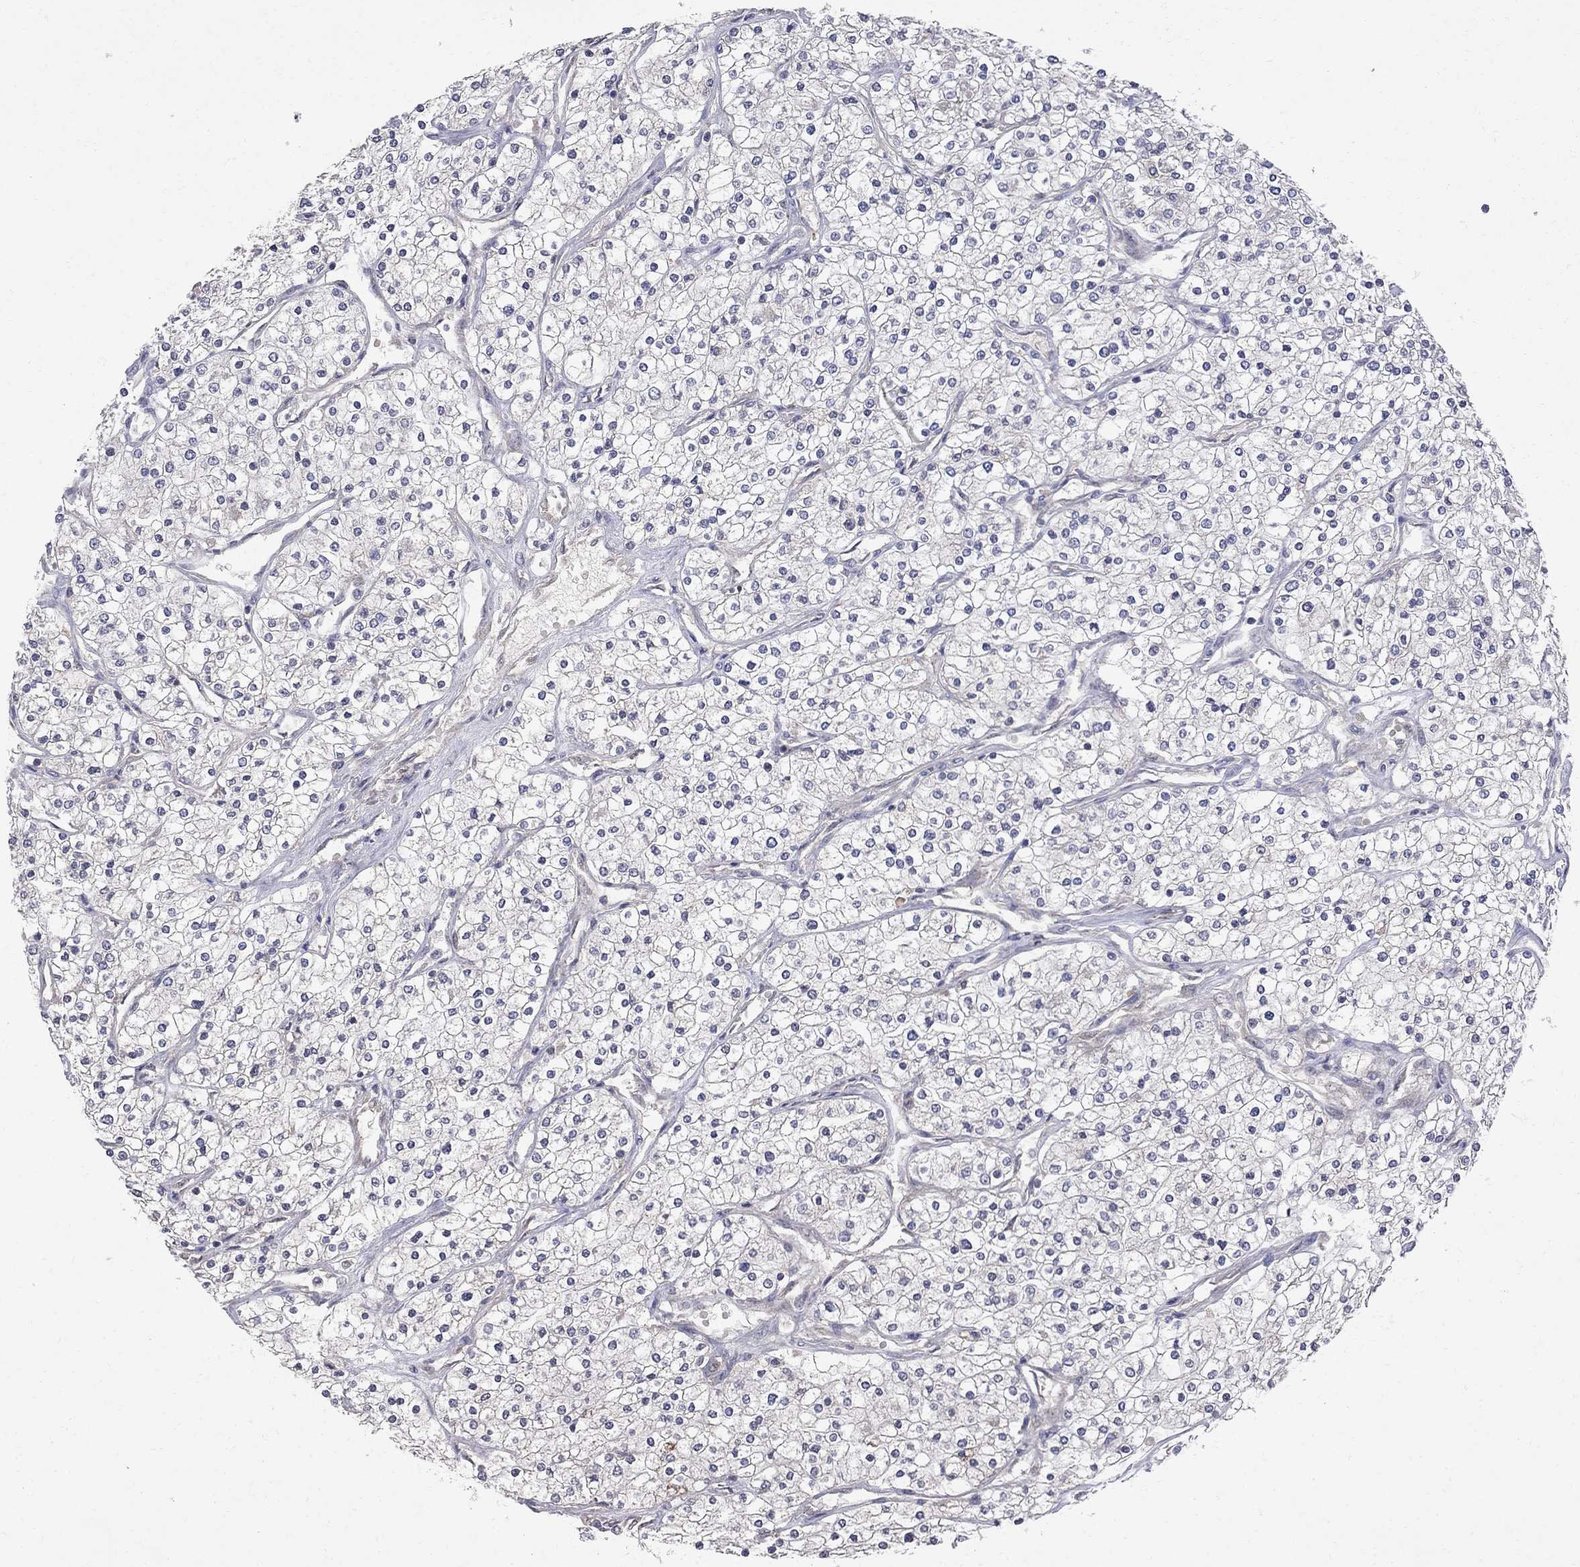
{"staining": {"intensity": "negative", "quantity": "none", "location": "none"}, "tissue": "renal cancer", "cell_type": "Tumor cells", "image_type": "cancer", "snomed": [{"axis": "morphology", "description": "Adenocarcinoma, NOS"}, {"axis": "topography", "description": "Kidney"}], "caption": "An image of renal cancer stained for a protein displays no brown staining in tumor cells.", "gene": "ABI3", "patient": {"sex": "male", "age": 80}}